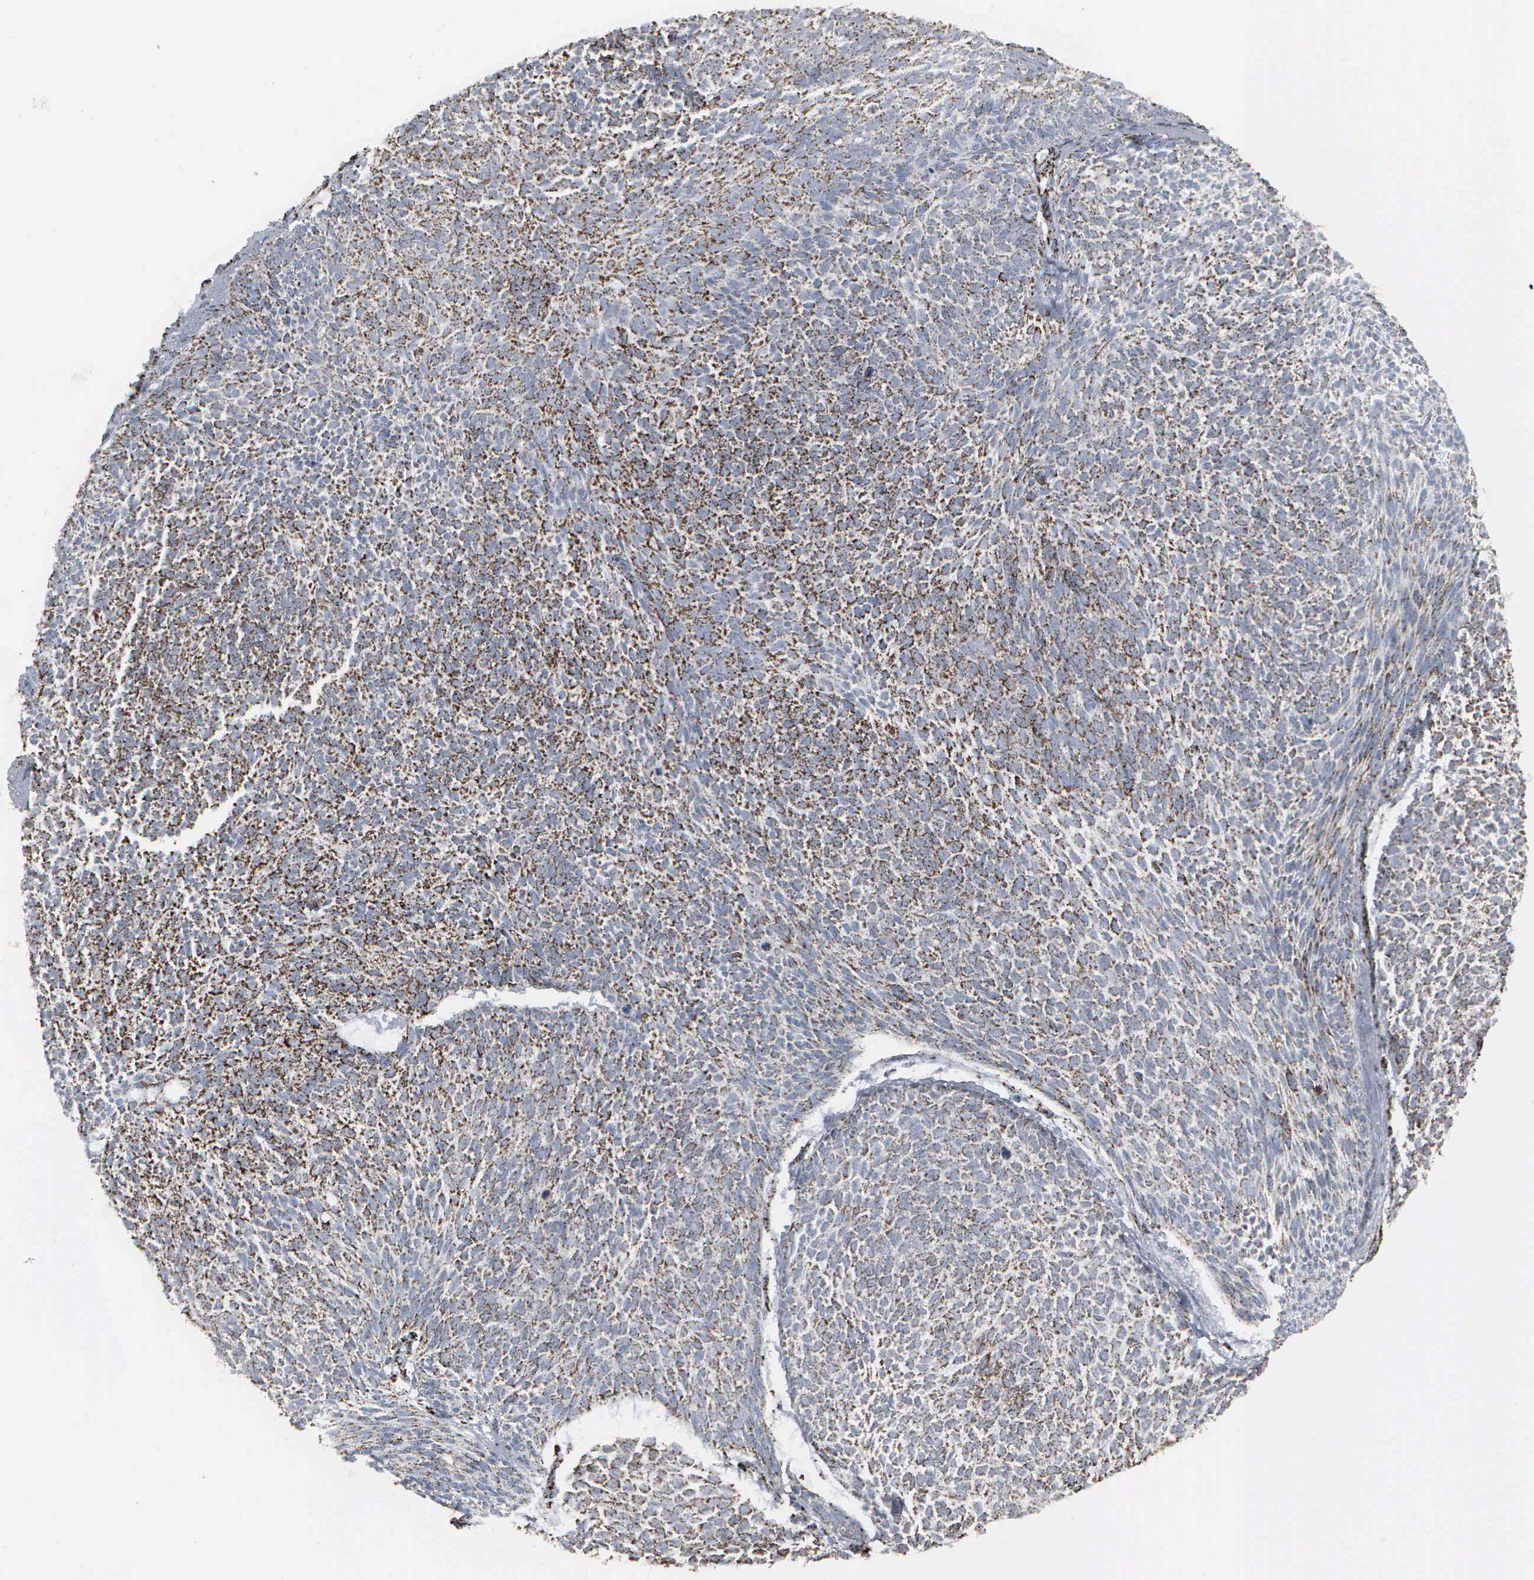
{"staining": {"intensity": "strong", "quantity": ">75%", "location": "cytoplasmic/membranous"}, "tissue": "skin cancer", "cell_type": "Tumor cells", "image_type": "cancer", "snomed": [{"axis": "morphology", "description": "Basal cell carcinoma"}, {"axis": "topography", "description": "Skin"}], "caption": "Immunohistochemical staining of skin basal cell carcinoma demonstrates high levels of strong cytoplasmic/membranous positivity in about >75% of tumor cells.", "gene": "HSPA9", "patient": {"sex": "male", "age": 84}}